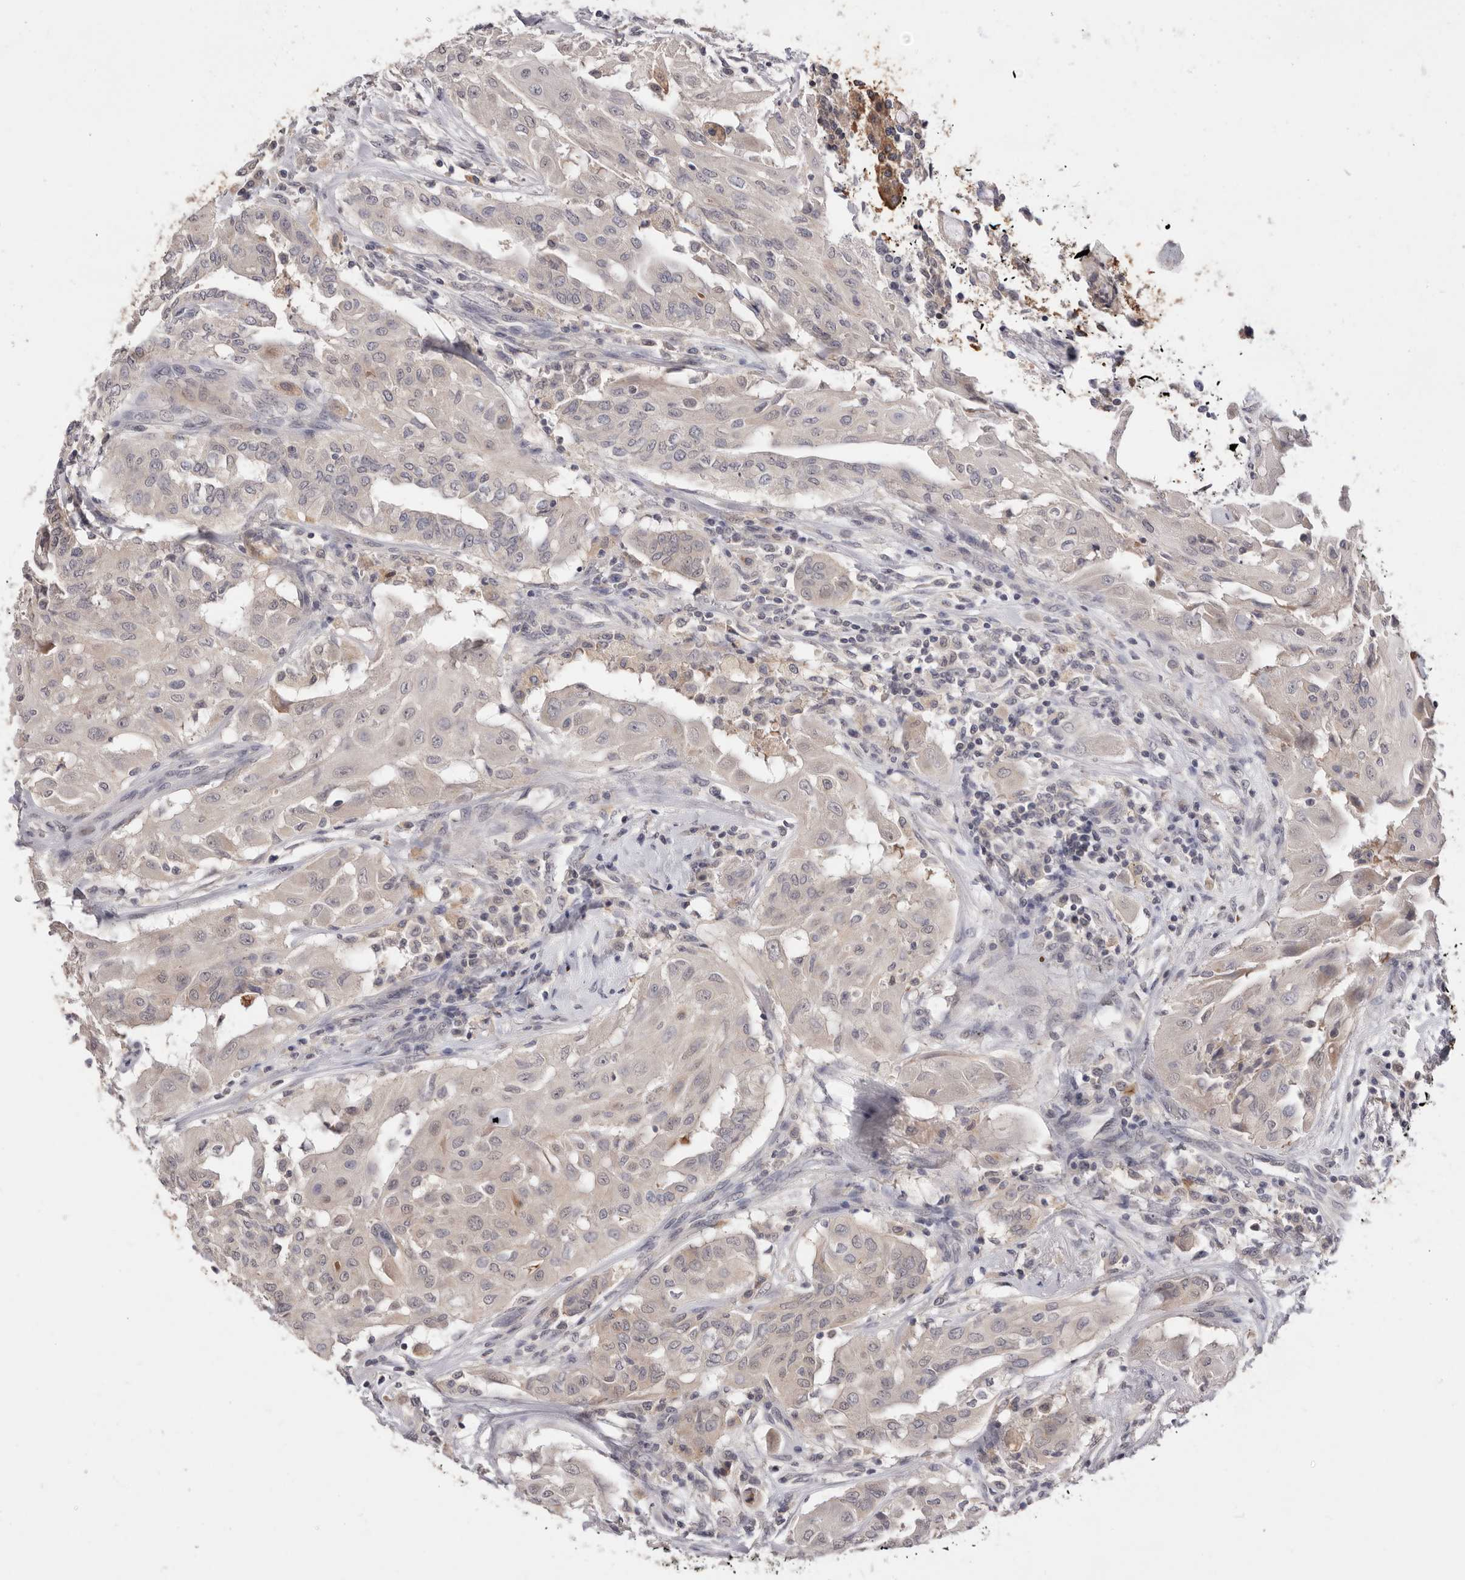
{"staining": {"intensity": "weak", "quantity": "<25%", "location": "cytoplasmic/membranous"}, "tissue": "thyroid cancer", "cell_type": "Tumor cells", "image_type": "cancer", "snomed": [{"axis": "morphology", "description": "Papillary adenocarcinoma, NOS"}, {"axis": "topography", "description": "Thyroid gland"}], "caption": "DAB immunohistochemical staining of thyroid cancer shows no significant expression in tumor cells. (DAB IHC with hematoxylin counter stain).", "gene": "DOP1A", "patient": {"sex": "female", "age": 59}}